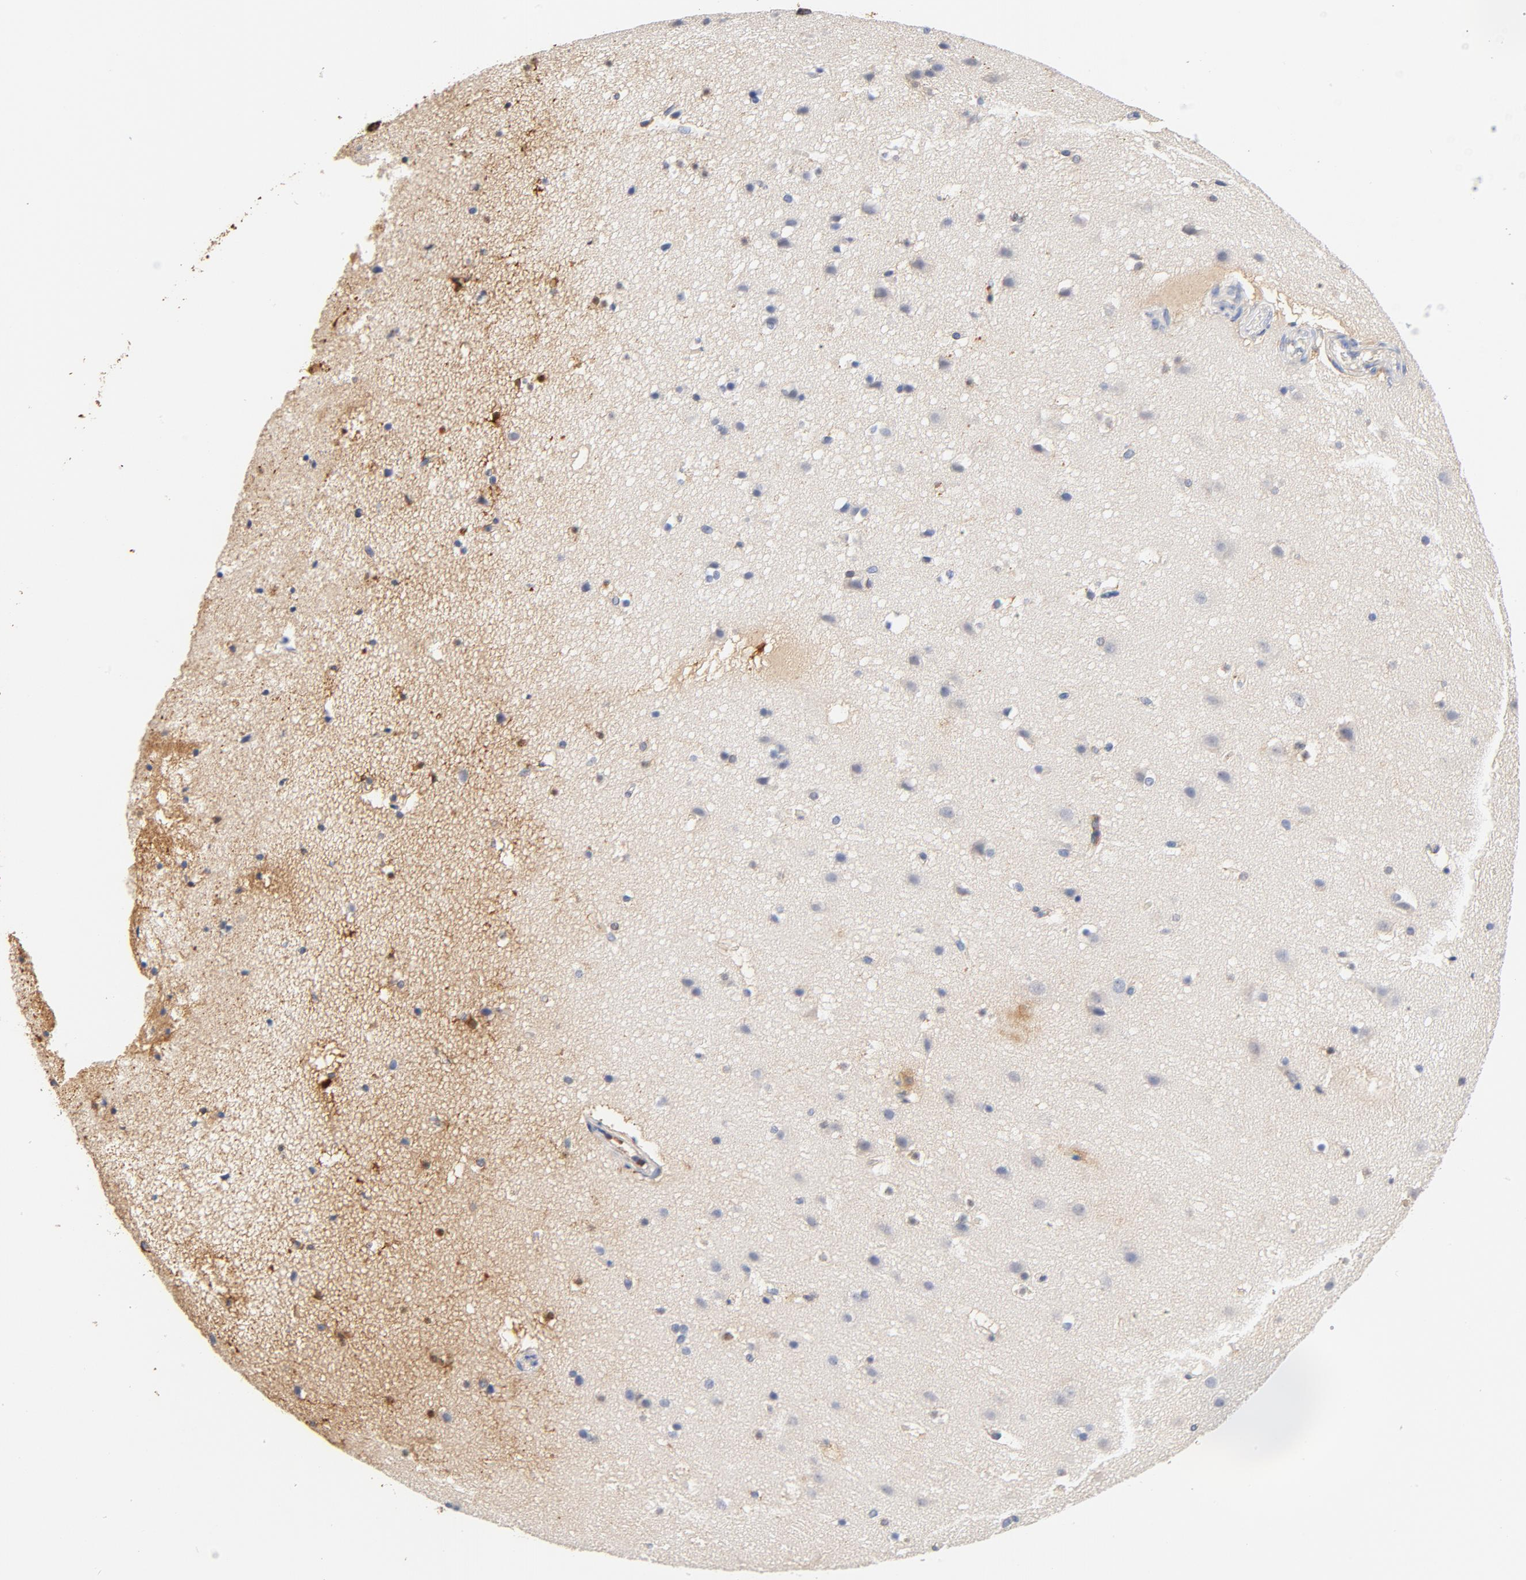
{"staining": {"intensity": "moderate", "quantity": ">75%", "location": "cytoplasmic/membranous"}, "tissue": "cerebral cortex", "cell_type": "Endothelial cells", "image_type": "normal", "snomed": [{"axis": "morphology", "description": "Normal tissue, NOS"}, {"axis": "topography", "description": "Cerebral cortex"}], "caption": "Protein expression analysis of unremarkable cerebral cortex displays moderate cytoplasmic/membranous expression in approximately >75% of endothelial cells.", "gene": "EZR", "patient": {"sex": "male", "age": 45}}